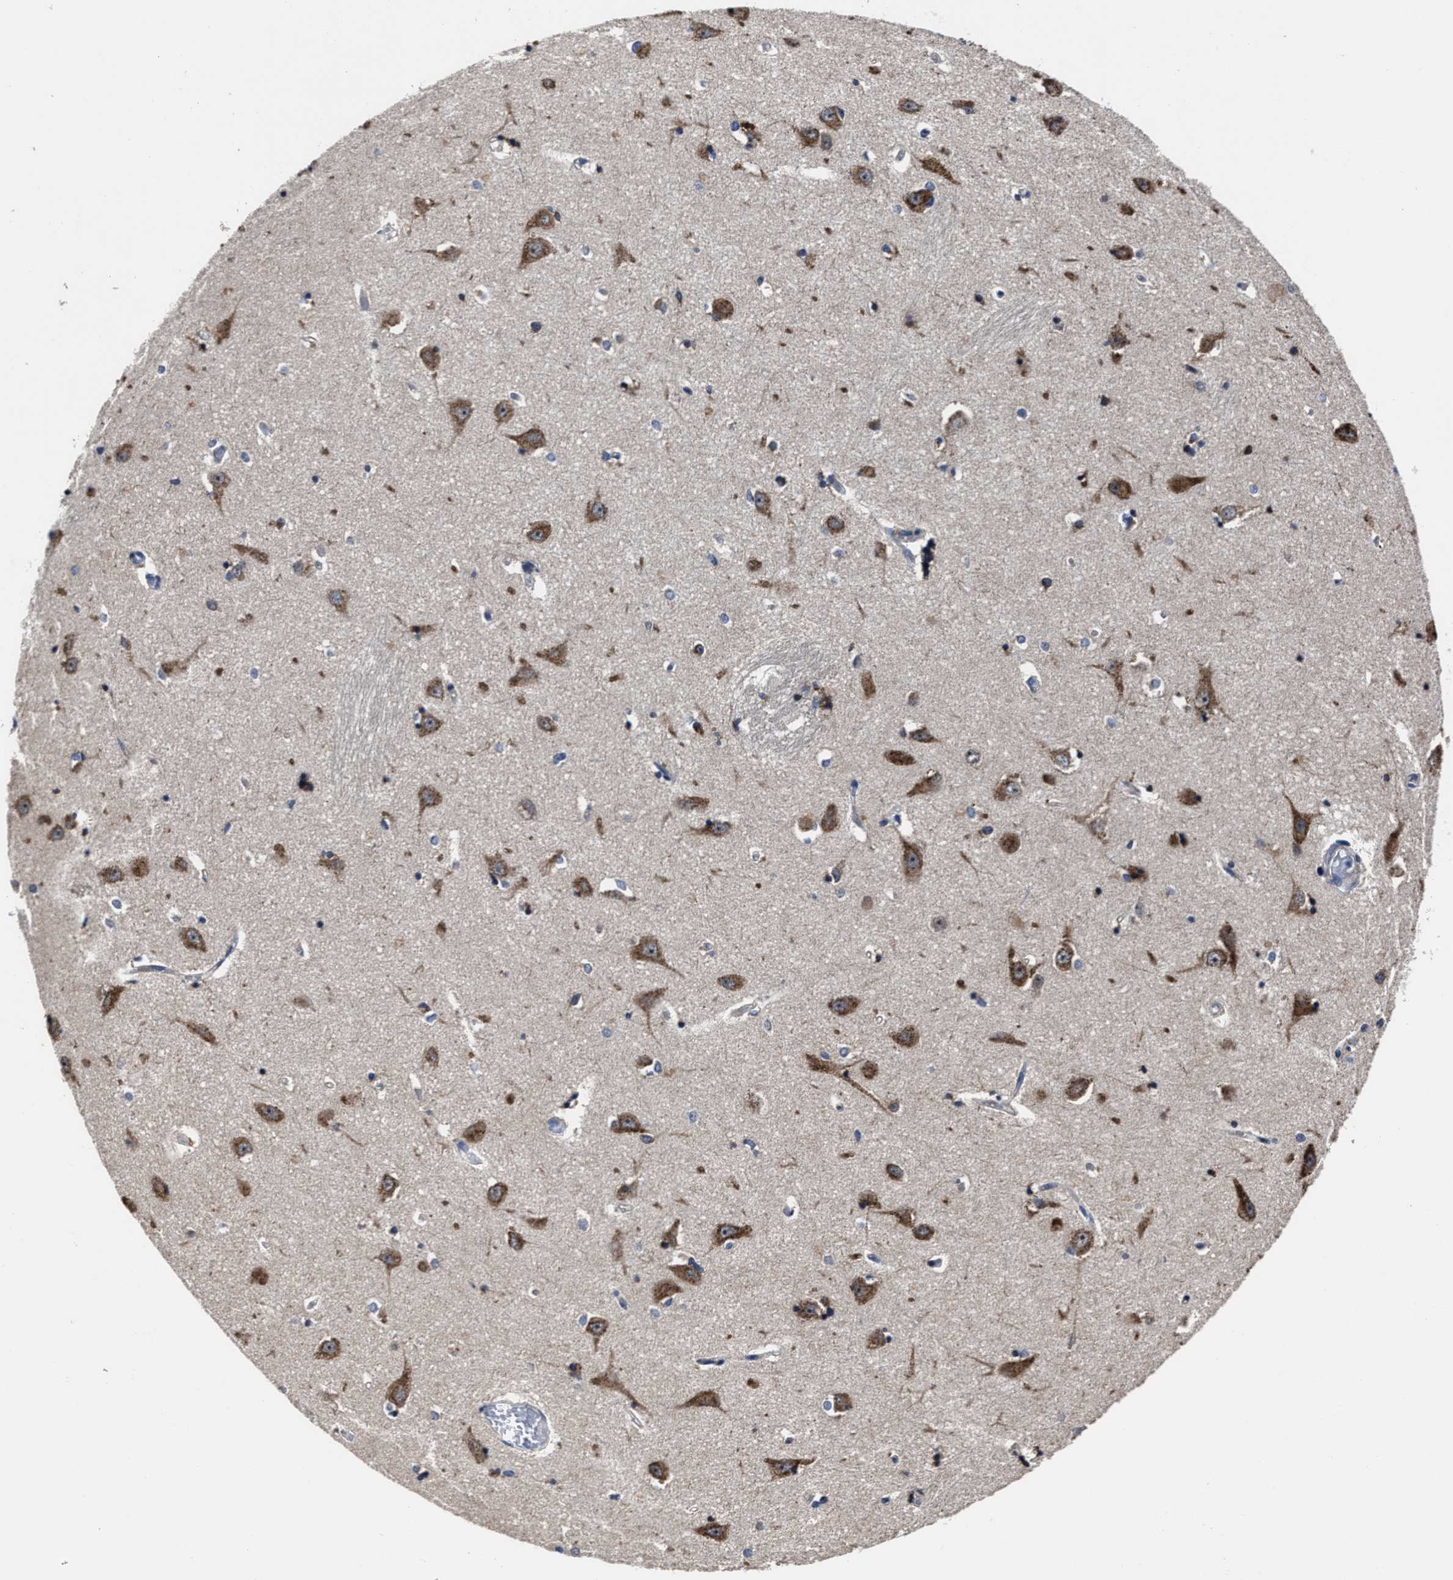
{"staining": {"intensity": "moderate", "quantity": "<25%", "location": "cytoplasmic/membranous"}, "tissue": "hippocampus", "cell_type": "Glial cells", "image_type": "normal", "snomed": [{"axis": "morphology", "description": "Normal tissue, NOS"}, {"axis": "topography", "description": "Hippocampus"}], "caption": "Approximately <25% of glial cells in unremarkable hippocampus reveal moderate cytoplasmic/membranous protein staining as visualized by brown immunohistochemical staining.", "gene": "RSBN1L", "patient": {"sex": "male", "age": 45}}